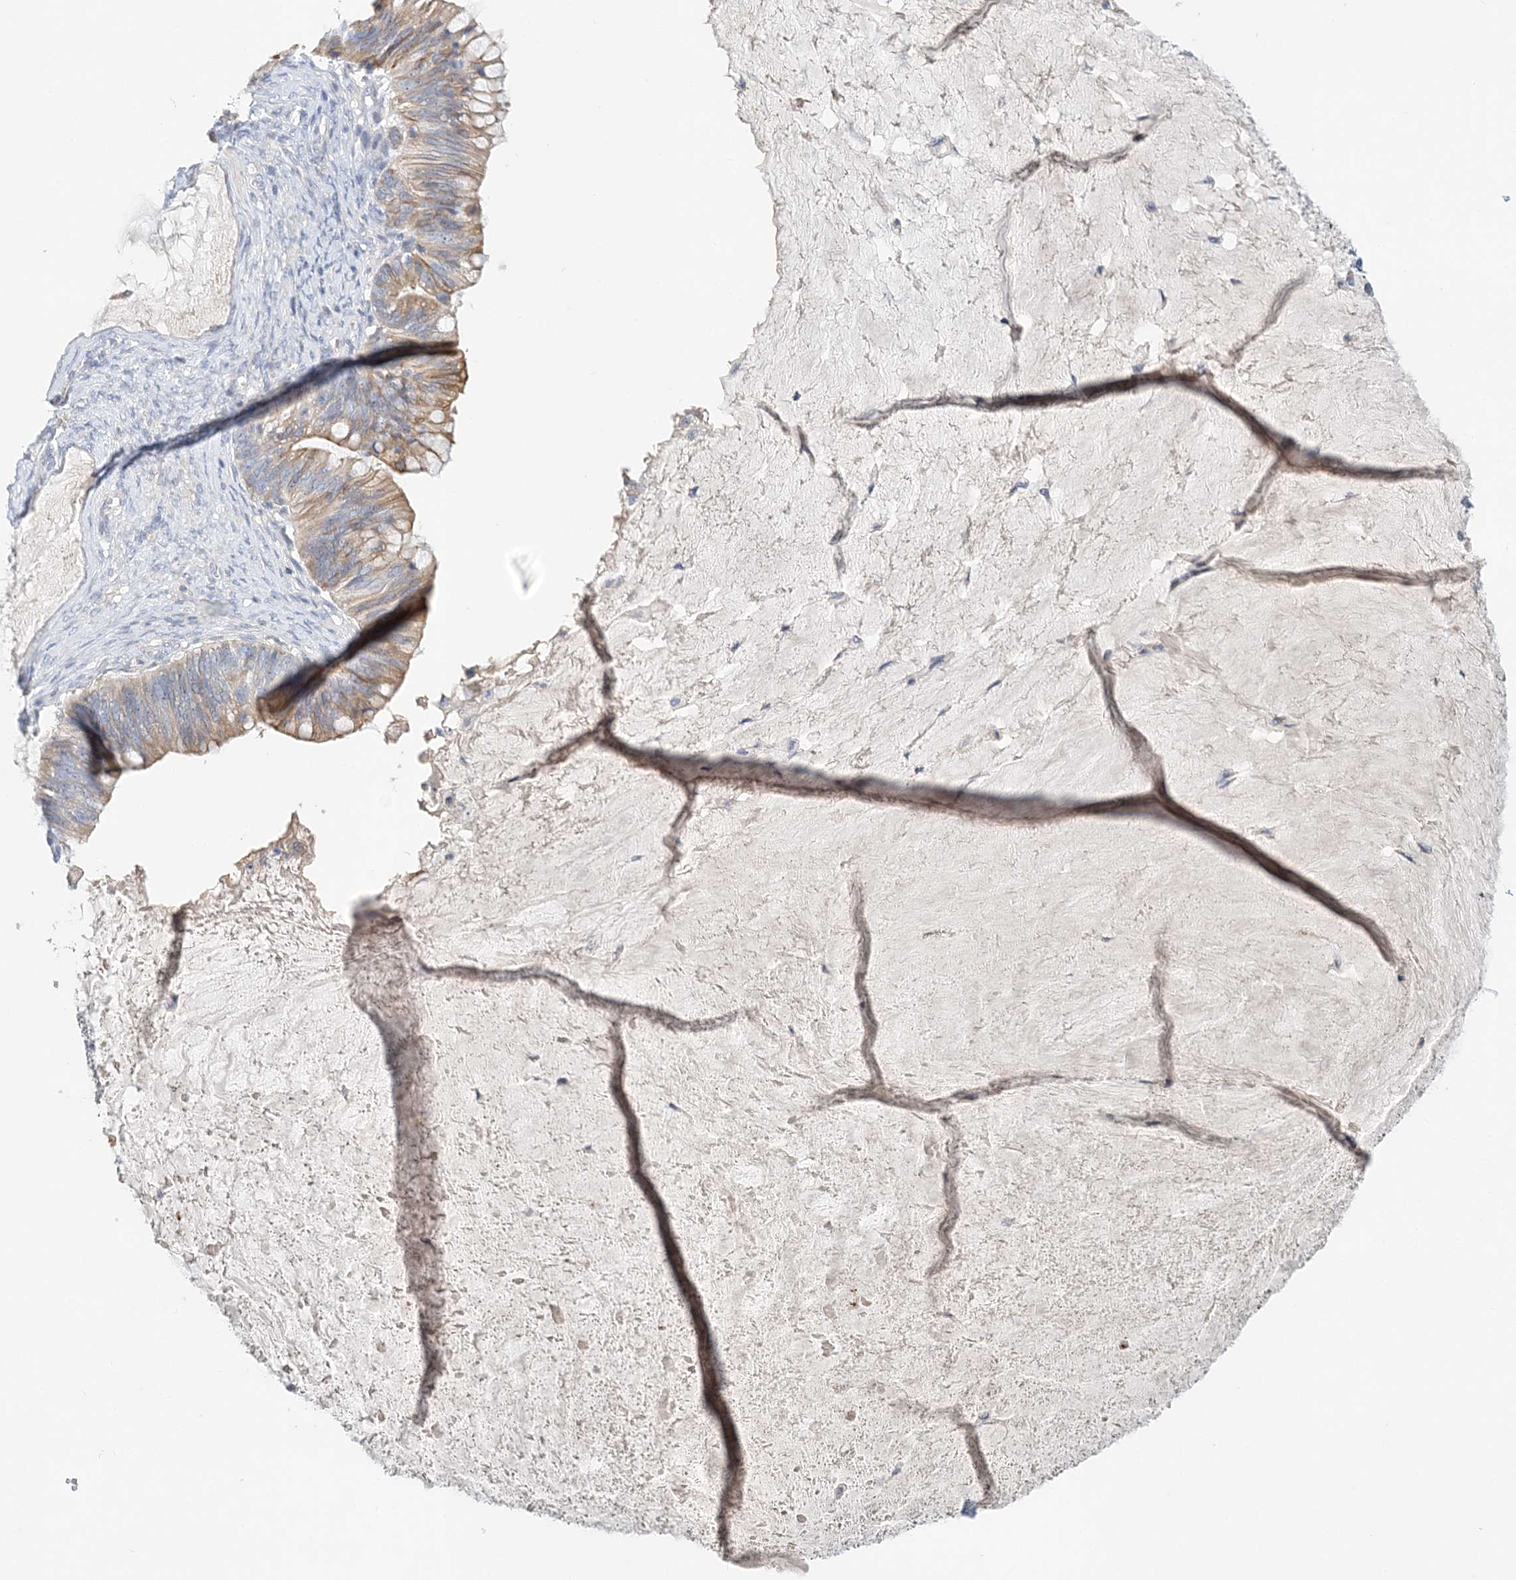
{"staining": {"intensity": "moderate", "quantity": "25%-75%", "location": "cytoplasmic/membranous"}, "tissue": "ovarian cancer", "cell_type": "Tumor cells", "image_type": "cancer", "snomed": [{"axis": "morphology", "description": "Cystadenocarcinoma, mucinous, NOS"}, {"axis": "topography", "description": "Ovary"}], "caption": "IHC (DAB (3,3'-diaminobenzidine)) staining of human mucinous cystadenocarcinoma (ovarian) demonstrates moderate cytoplasmic/membranous protein staining in about 25%-75% of tumor cells.", "gene": "LRRIQ4", "patient": {"sex": "female", "age": 61}}